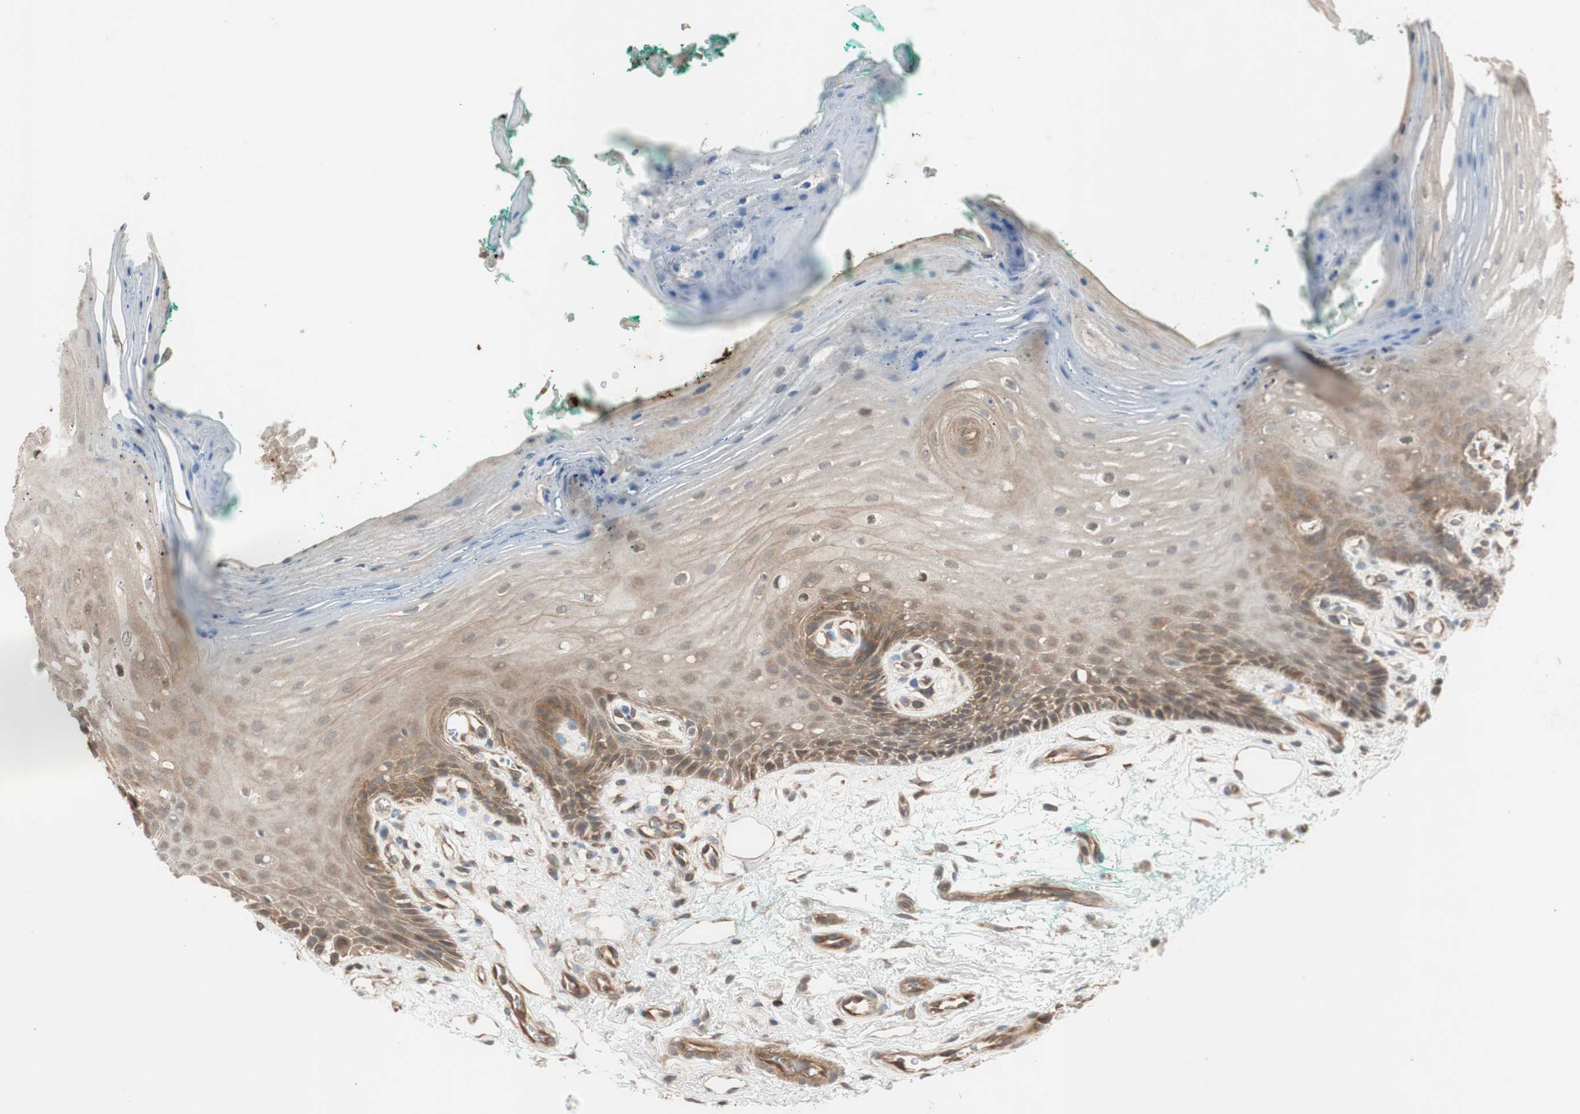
{"staining": {"intensity": "moderate", "quantity": "<25%", "location": "cytoplasmic/membranous"}, "tissue": "oral mucosa", "cell_type": "Squamous epithelial cells", "image_type": "normal", "snomed": [{"axis": "morphology", "description": "Normal tissue, NOS"}, {"axis": "topography", "description": "Skeletal muscle"}, {"axis": "topography", "description": "Oral tissue"}, {"axis": "topography", "description": "Peripheral nerve tissue"}], "caption": "High-power microscopy captured an immunohistochemistry histopathology image of unremarkable oral mucosa, revealing moderate cytoplasmic/membranous expression in about <25% of squamous epithelial cells. (DAB IHC, brown staining for protein, blue staining for nuclei).", "gene": "EPHA8", "patient": {"sex": "female", "age": 84}}